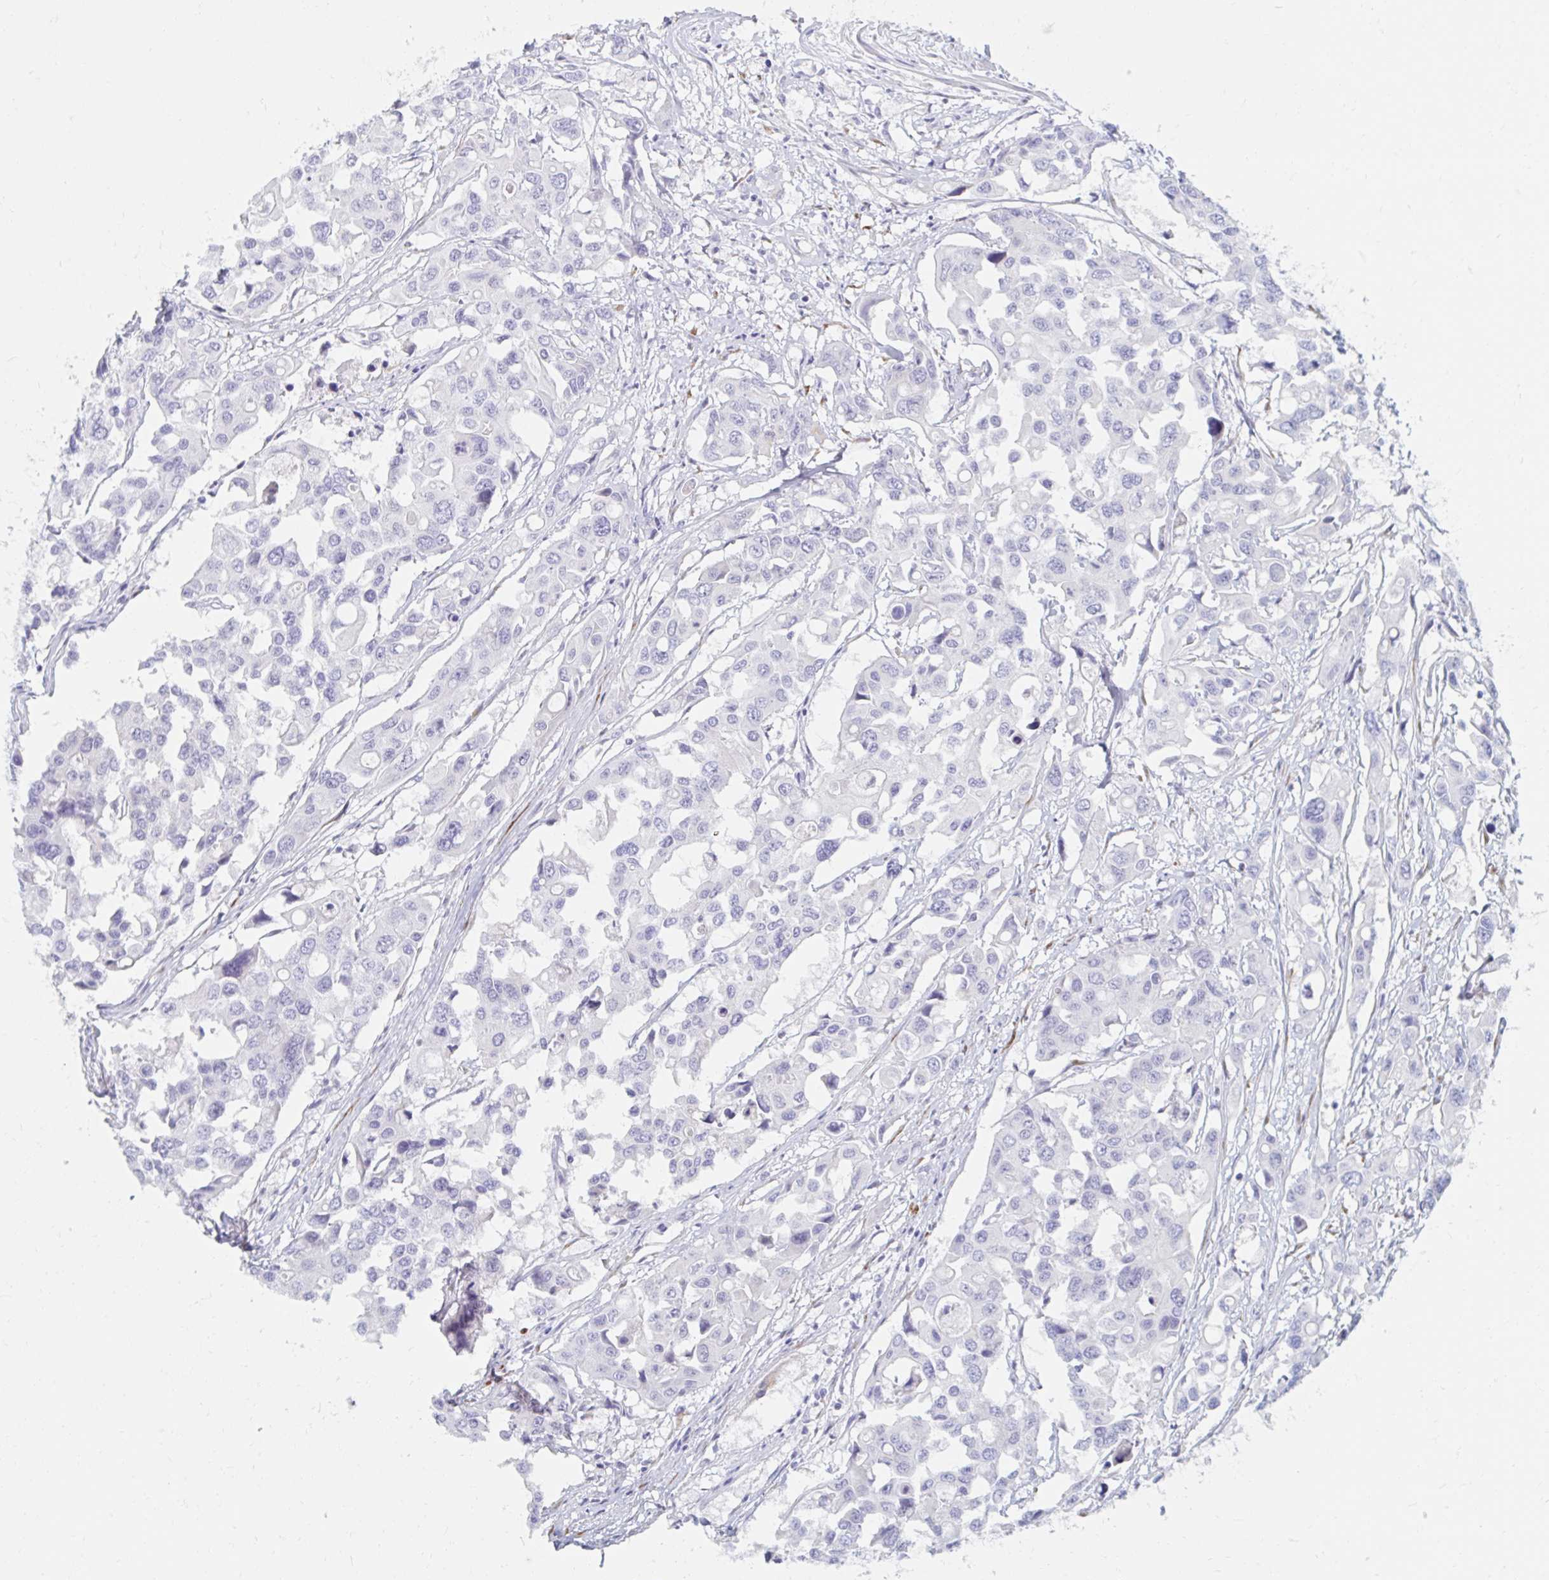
{"staining": {"intensity": "negative", "quantity": "none", "location": "none"}, "tissue": "colorectal cancer", "cell_type": "Tumor cells", "image_type": "cancer", "snomed": [{"axis": "morphology", "description": "Adenocarcinoma, NOS"}, {"axis": "topography", "description": "Colon"}], "caption": "The IHC micrograph has no significant expression in tumor cells of adenocarcinoma (colorectal) tissue.", "gene": "MYLK2", "patient": {"sex": "male", "age": 77}}